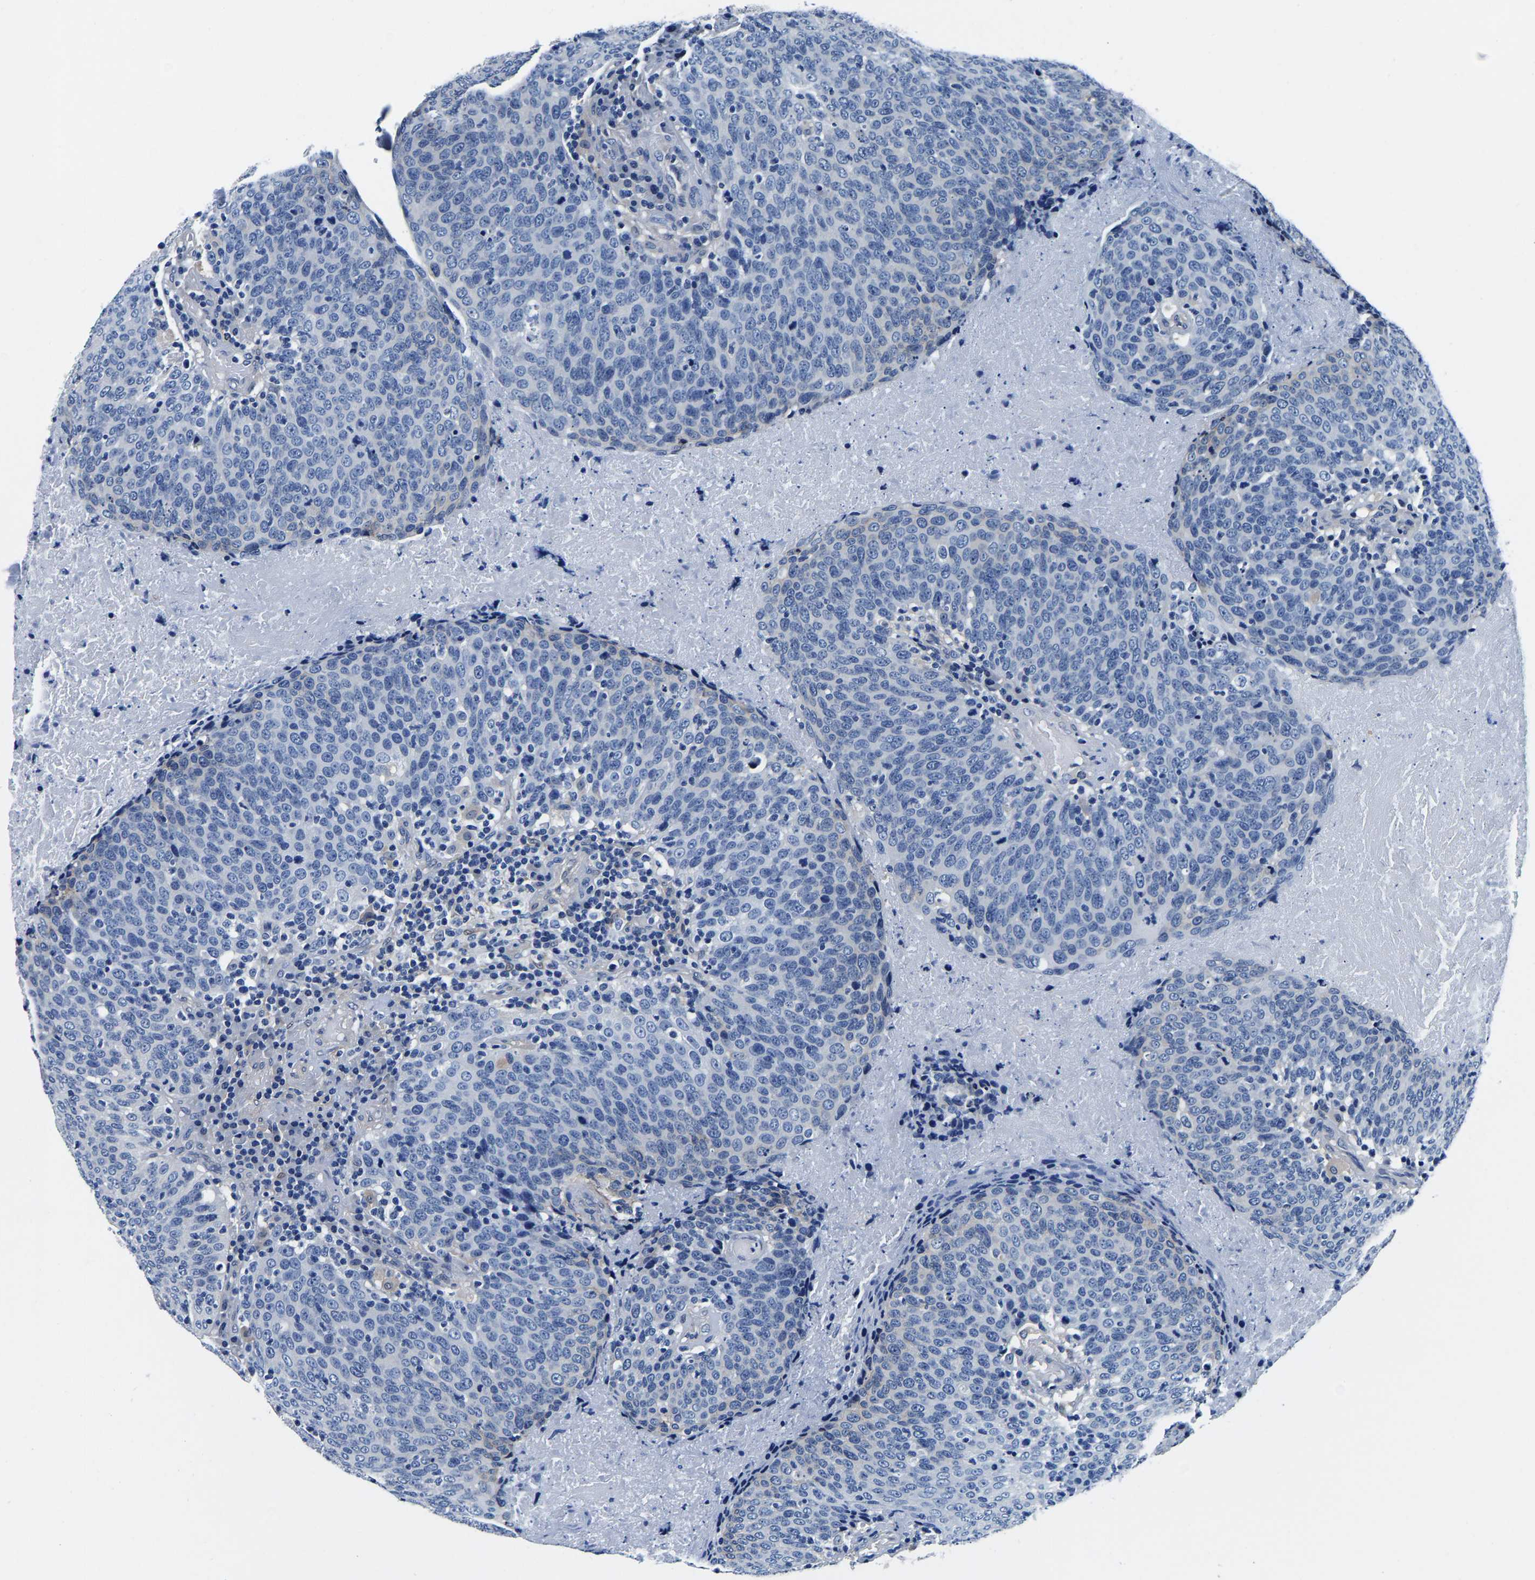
{"staining": {"intensity": "negative", "quantity": "none", "location": "none"}, "tissue": "head and neck cancer", "cell_type": "Tumor cells", "image_type": "cancer", "snomed": [{"axis": "morphology", "description": "Squamous cell carcinoma, NOS"}, {"axis": "morphology", "description": "Squamous cell carcinoma, metastatic, NOS"}, {"axis": "topography", "description": "Lymph node"}, {"axis": "topography", "description": "Head-Neck"}], "caption": "This is an immunohistochemistry histopathology image of human head and neck cancer. There is no positivity in tumor cells.", "gene": "ACO1", "patient": {"sex": "male", "age": 62}}